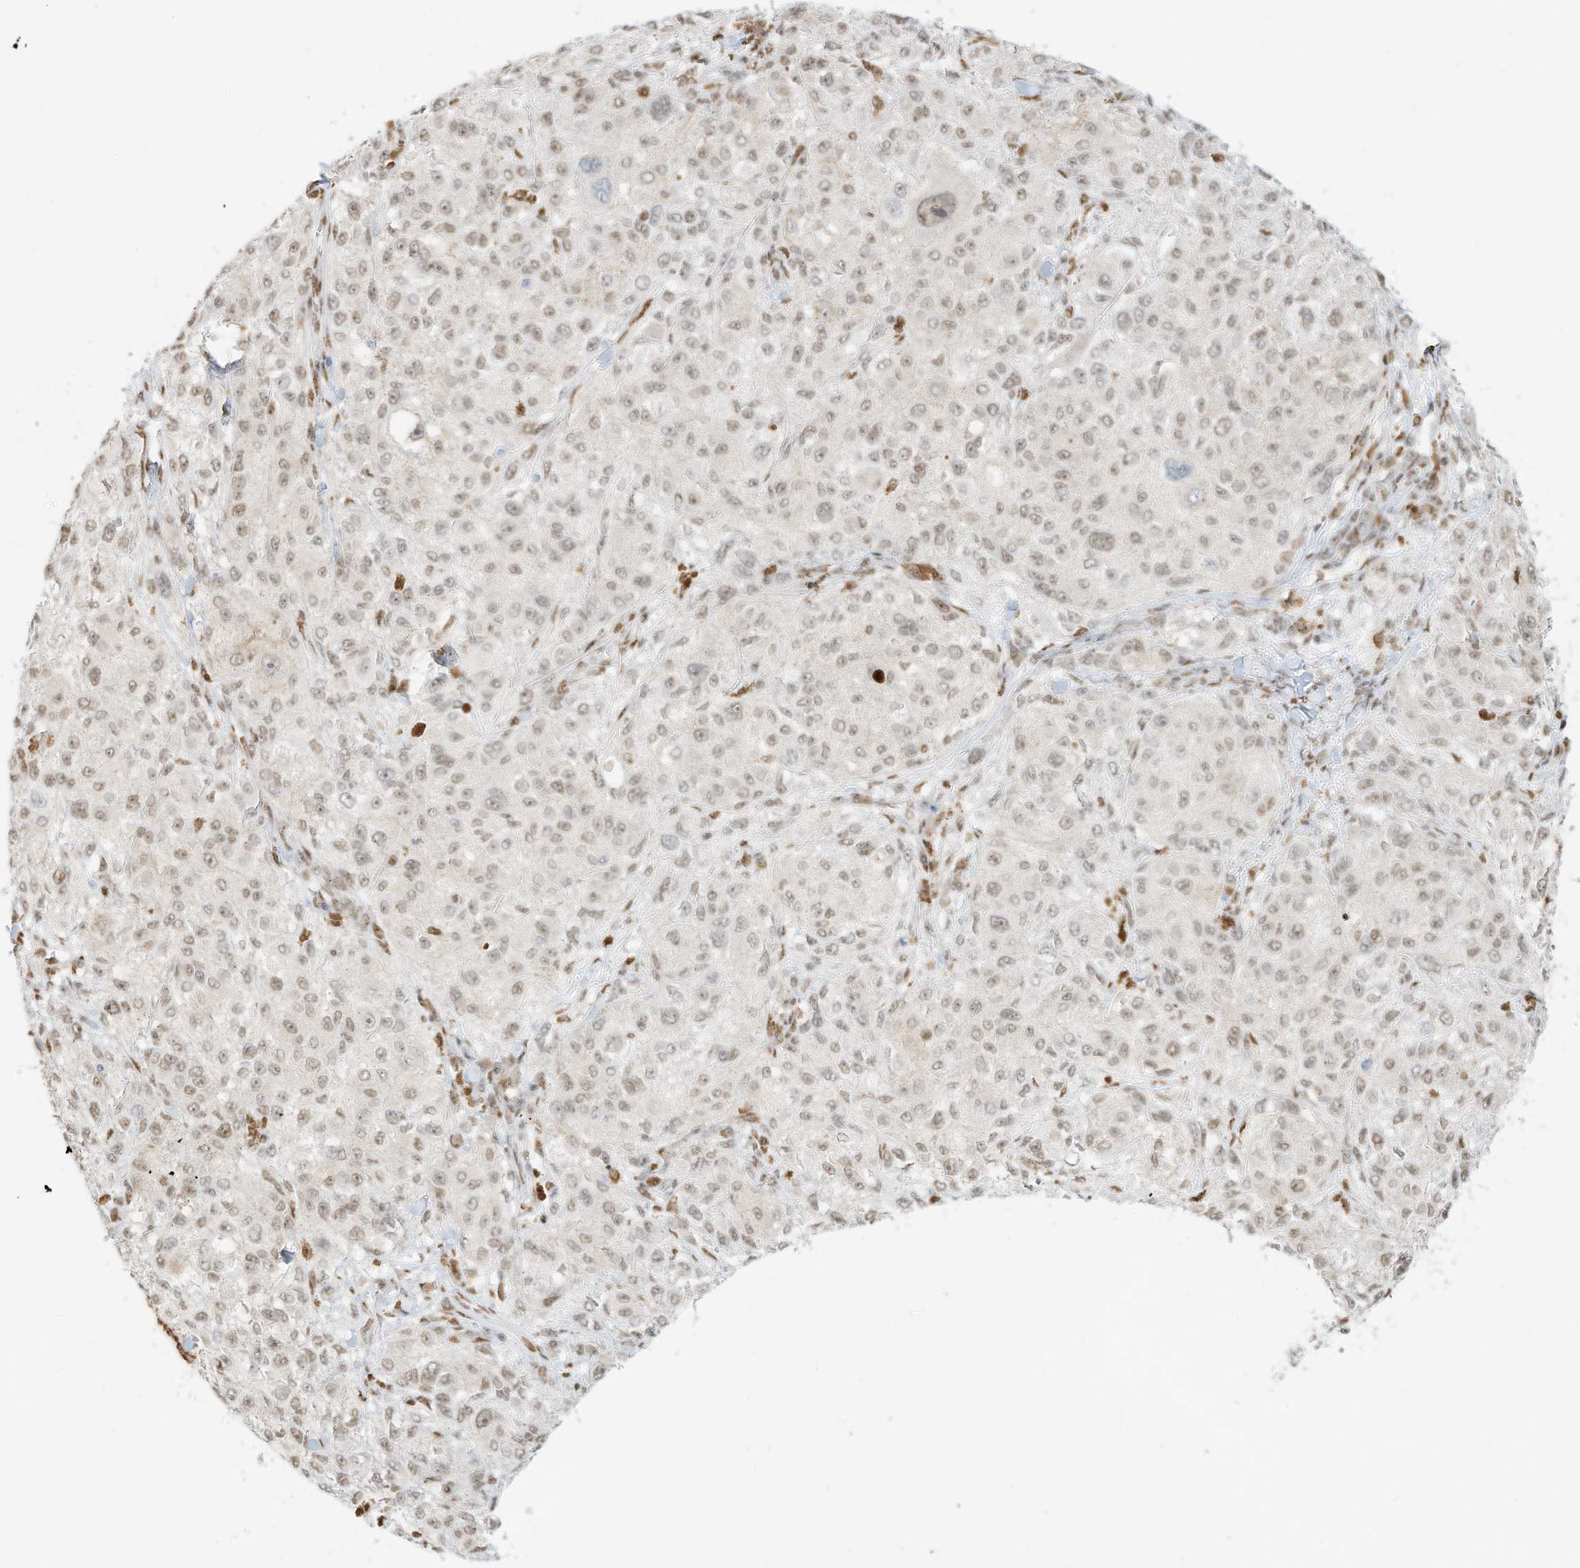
{"staining": {"intensity": "weak", "quantity": "25%-75%", "location": "nuclear"}, "tissue": "melanoma", "cell_type": "Tumor cells", "image_type": "cancer", "snomed": [{"axis": "morphology", "description": "Necrosis, NOS"}, {"axis": "morphology", "description": "Malignant melanoma, NOS"}, {"axis": "topography", "description": "Skin"}], "caption": "Protein expression analysis of malignant melanoma exhibits weak nuclear expression in approximately 25%-75% of tumor cells.", "gene": "NHSL1", "patient": {"sex": "female", "age": 87}}